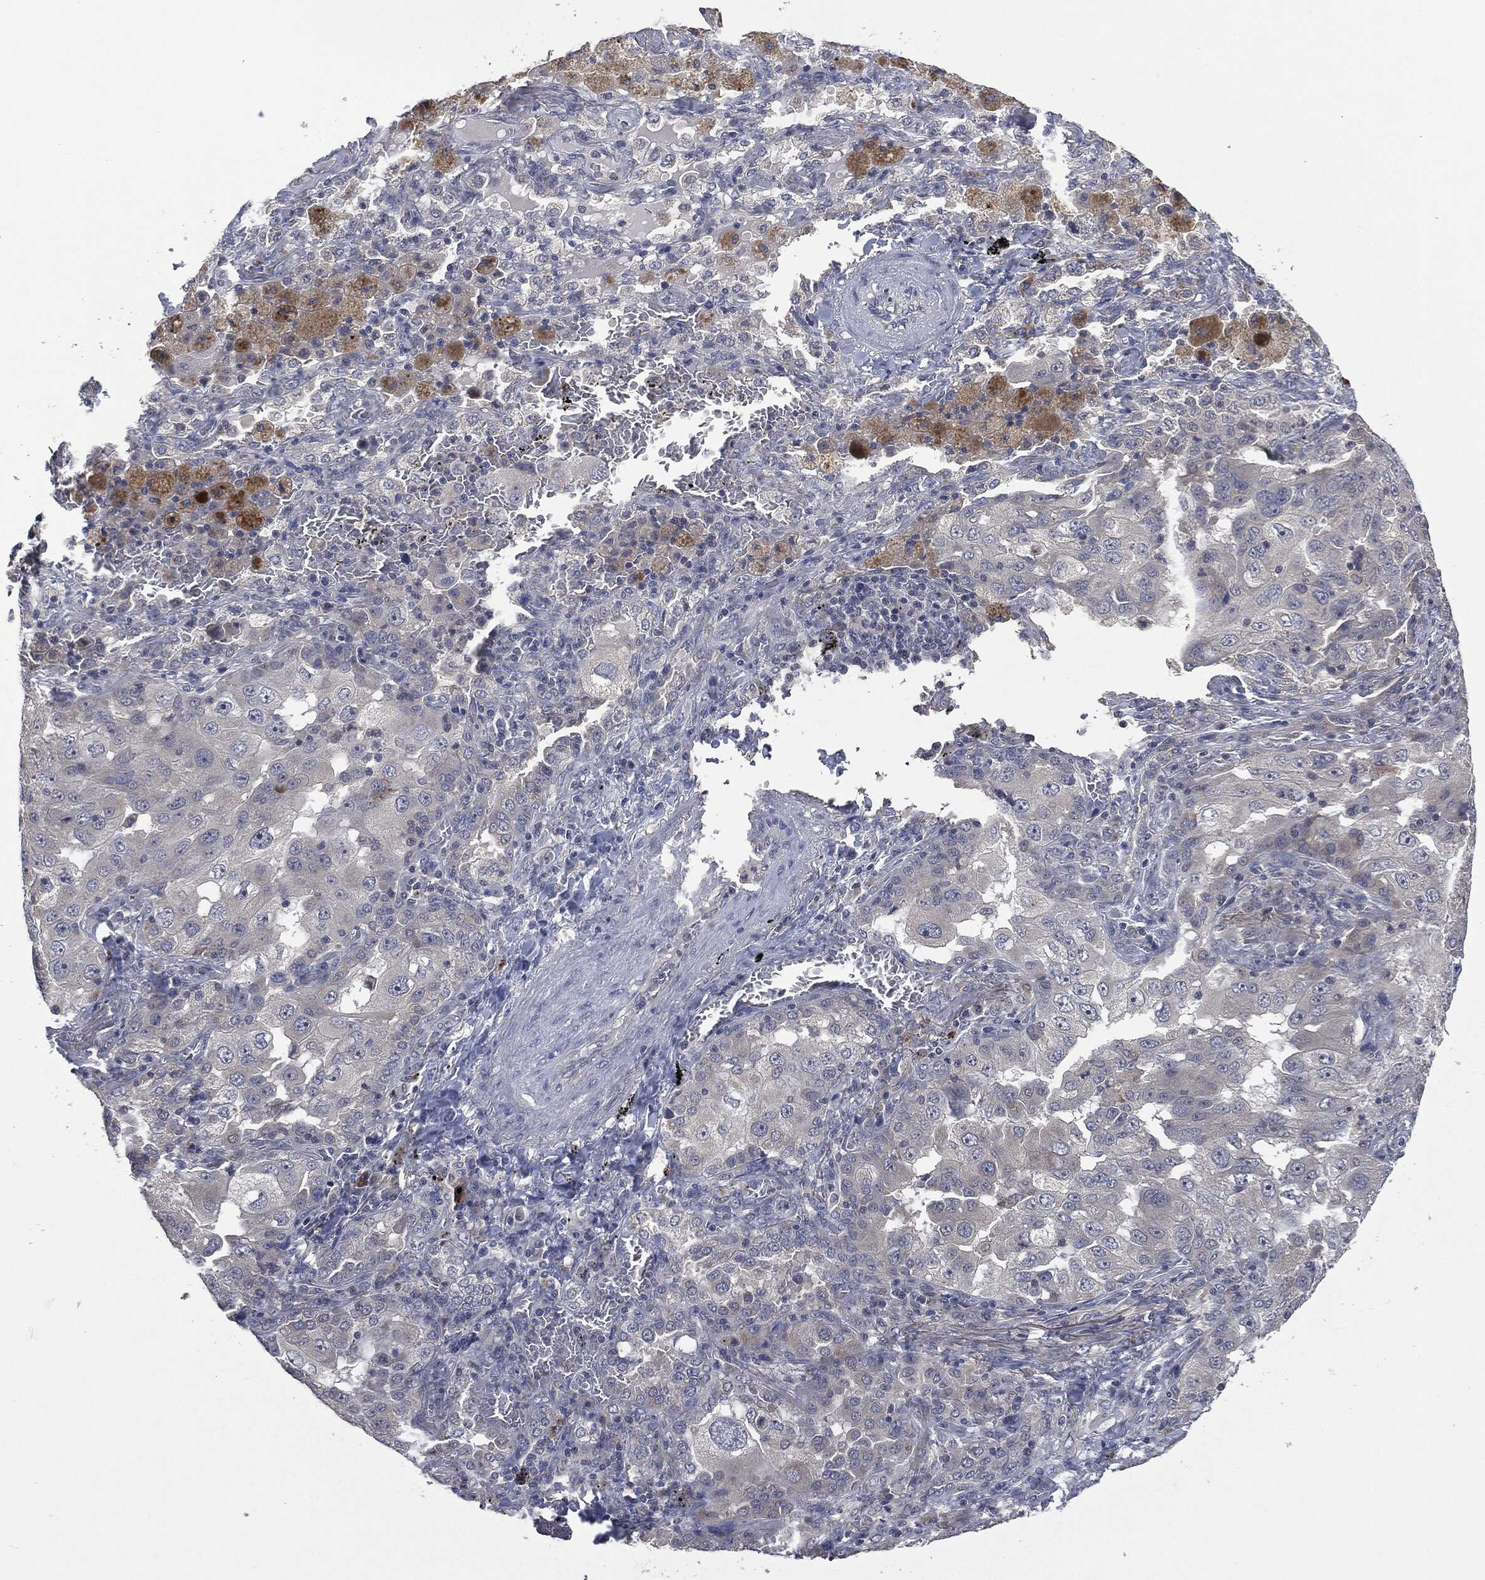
{"staining": {"intensity": "moderate", "quantity": "<25%", "location": "cytoplasmic/membranous"}, "tissue": "lung cancer", "cell_type": "Tumor cells", "image_type": "cancer", "snomed": [{"axis": "morphology", "description": "Adenocarcinoma, NOS"}, {"axis": "topography", "description": "Lung"}], "caption": "Moderate cytoplasmic/membranous protein expression is present in approximately <25% of tumor cells in lung adenocarcinoma.", "gene": "IL1RN", "patient": {"sex": "female", "age": 61}}